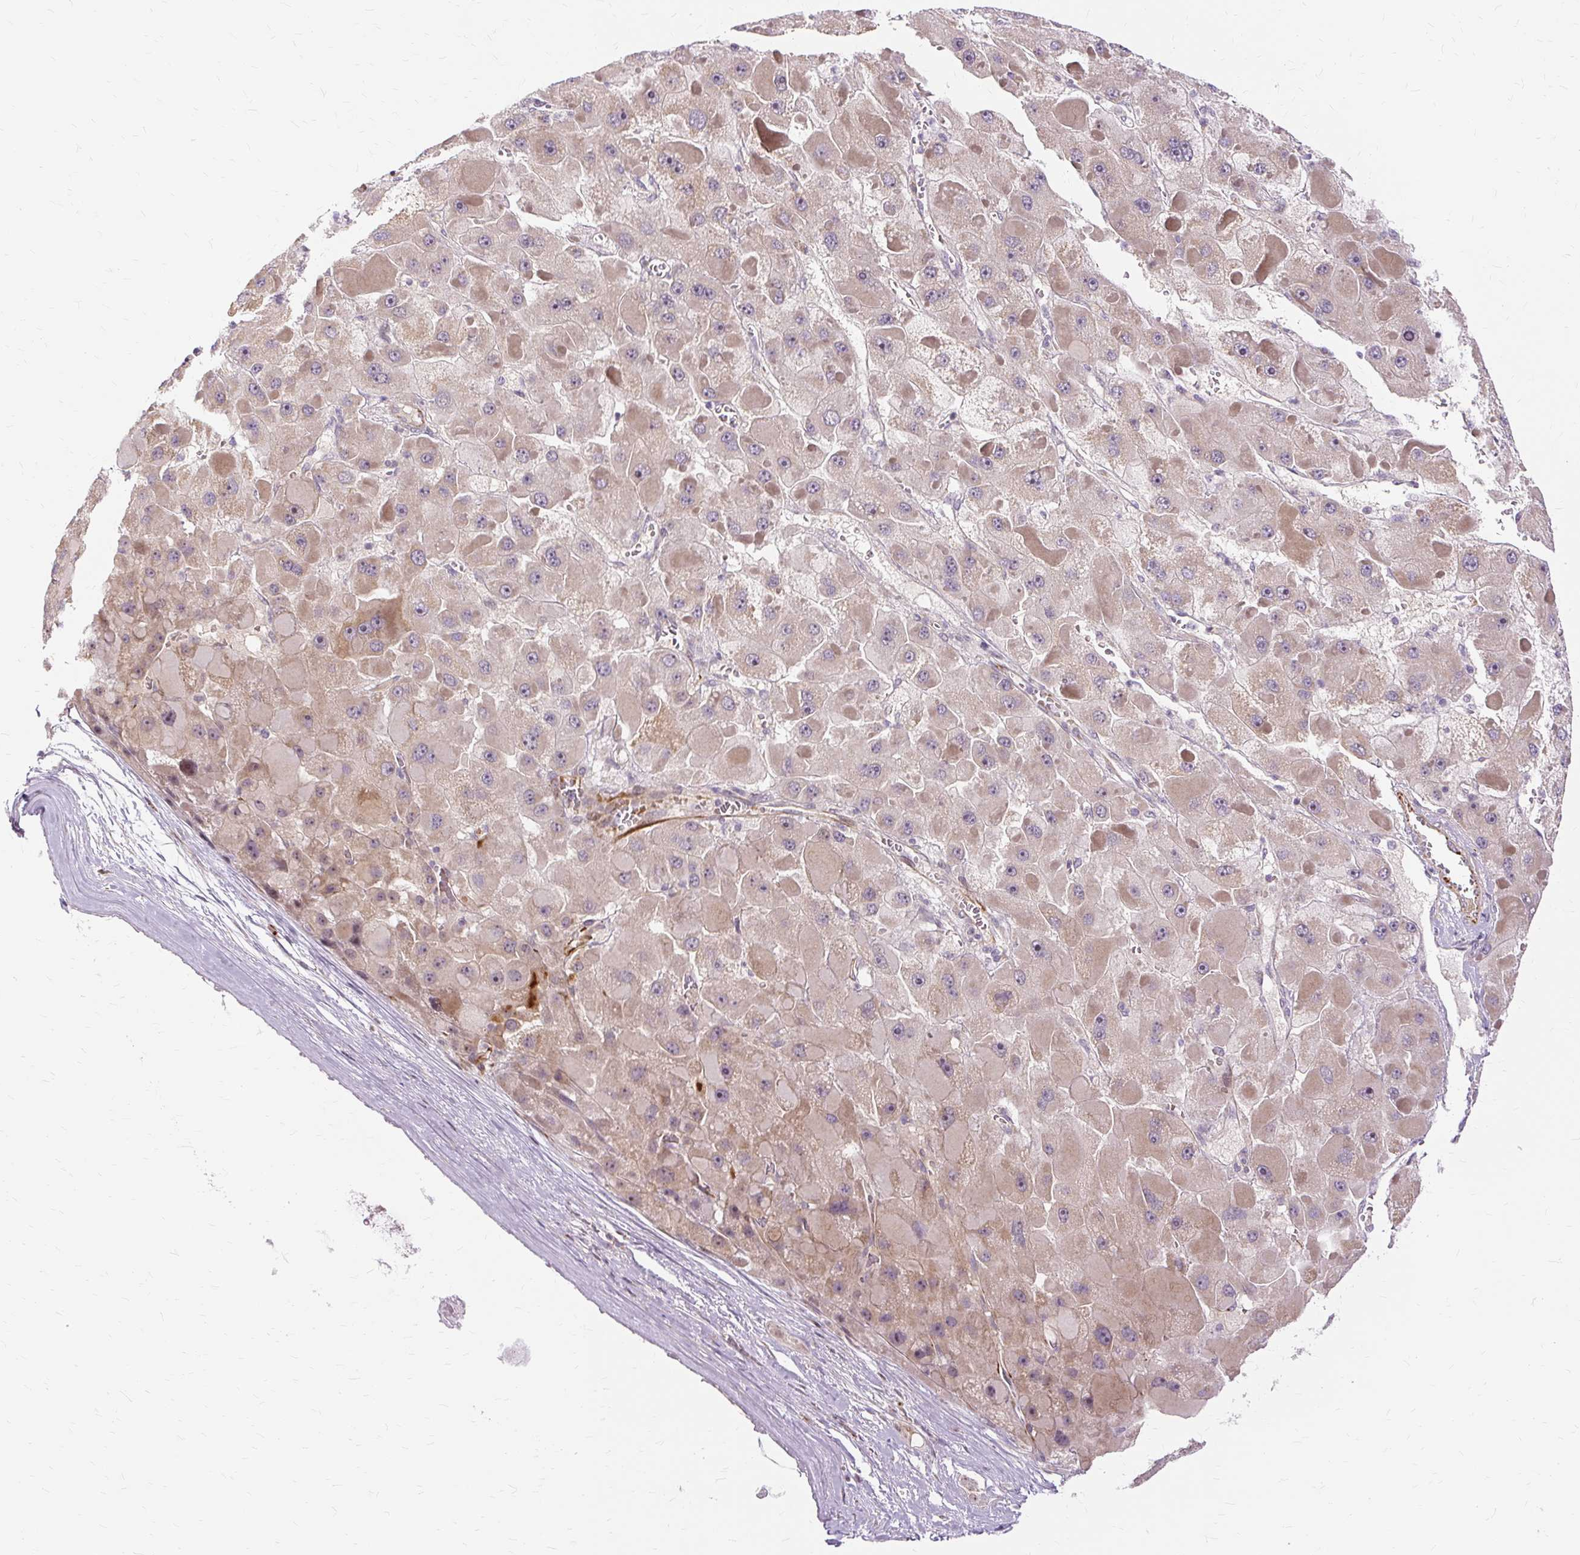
{"staining": {"intensity": "weak", "quantity": "25%-75%", "location": "cytoplasmic/membranous,nuclear"}, "tissue": "liver cancer", "cell_type": "Tumor cells", "image_type": "cancer", "snomed": [{"axis": "morphology", "description": "Carcinoma, Hepatocellular, NOS"}, {"axis": "topography", "description": "Liver"}], "caption": "IHC staining of liver cancer, which demonstrates low levels of weak cytoplasmic/membranous and nuclear staining in about 25%-75% of tumor cells indicating weak cytoplasmic/membranous and nuclear protein positivity. The staining was performed using DAB (brown) for protein detection and nuclei were counterstained in hematoxylin (blue).", "gene": "MMACHC", "patient": {"sex": "female", "age": 73}}